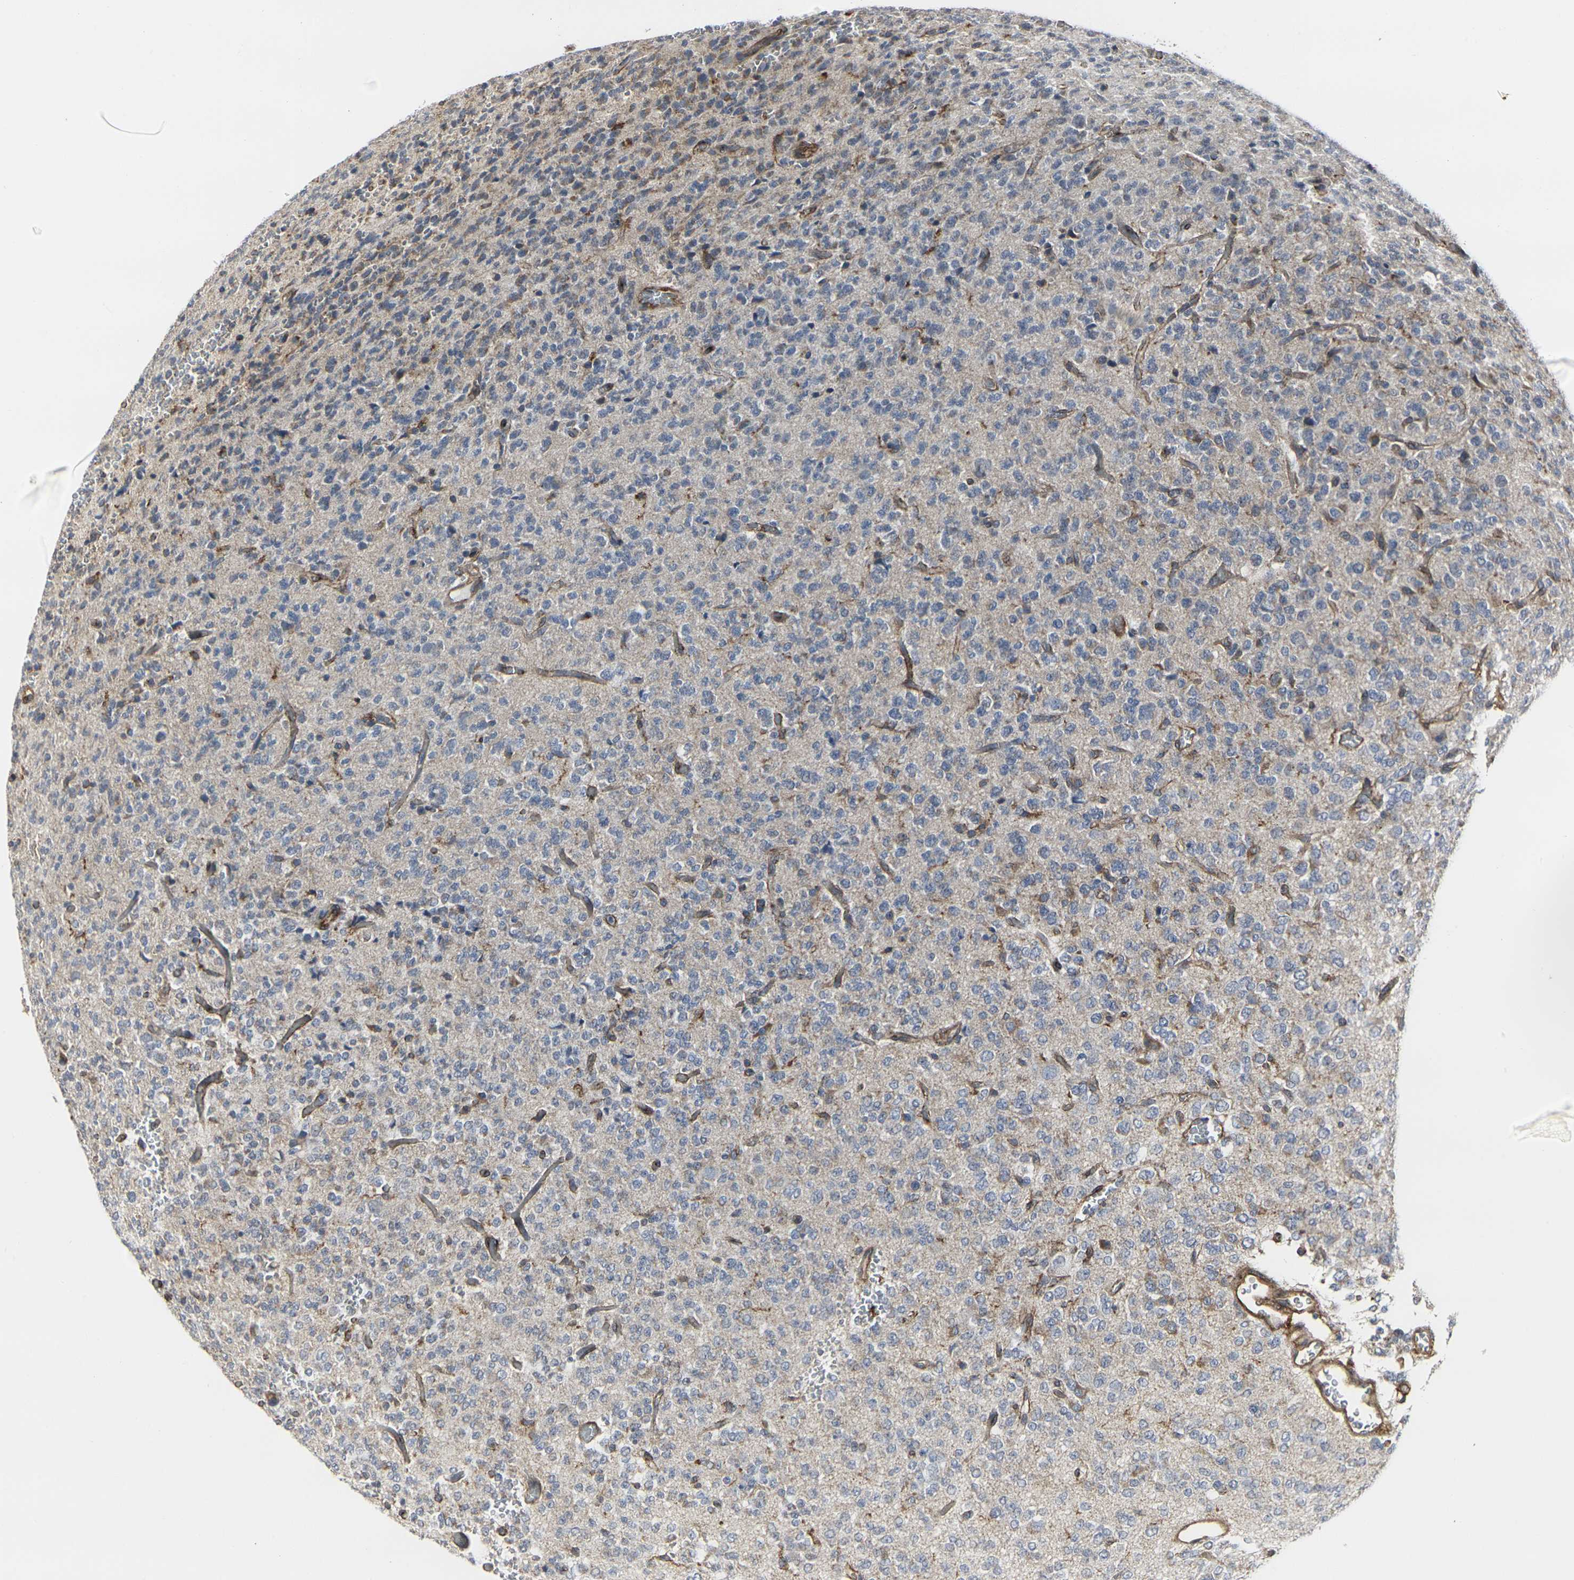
{"staining": {"intensity": "moderate", "quantity": "<25%", "location": "cytoplasmic/membranous"}, "tissue": "glioma", "cell_type": "Tumor cells", "image_type": "cancer", "snomed": [{"axis": "morphology", "description": "Glioma, malignant, Low grade"}, {"axis": "topography", "description": "Brain"}], "caption": "Approximately <25% of tumor cells in malignant glioma (low-grade) exhibit moderate cytoplasmic/membranous protein positivity as visualized by brown immunohistochemical staining.", "gene": "MYOF", "patient": {"sex": "male", "age": 38}}